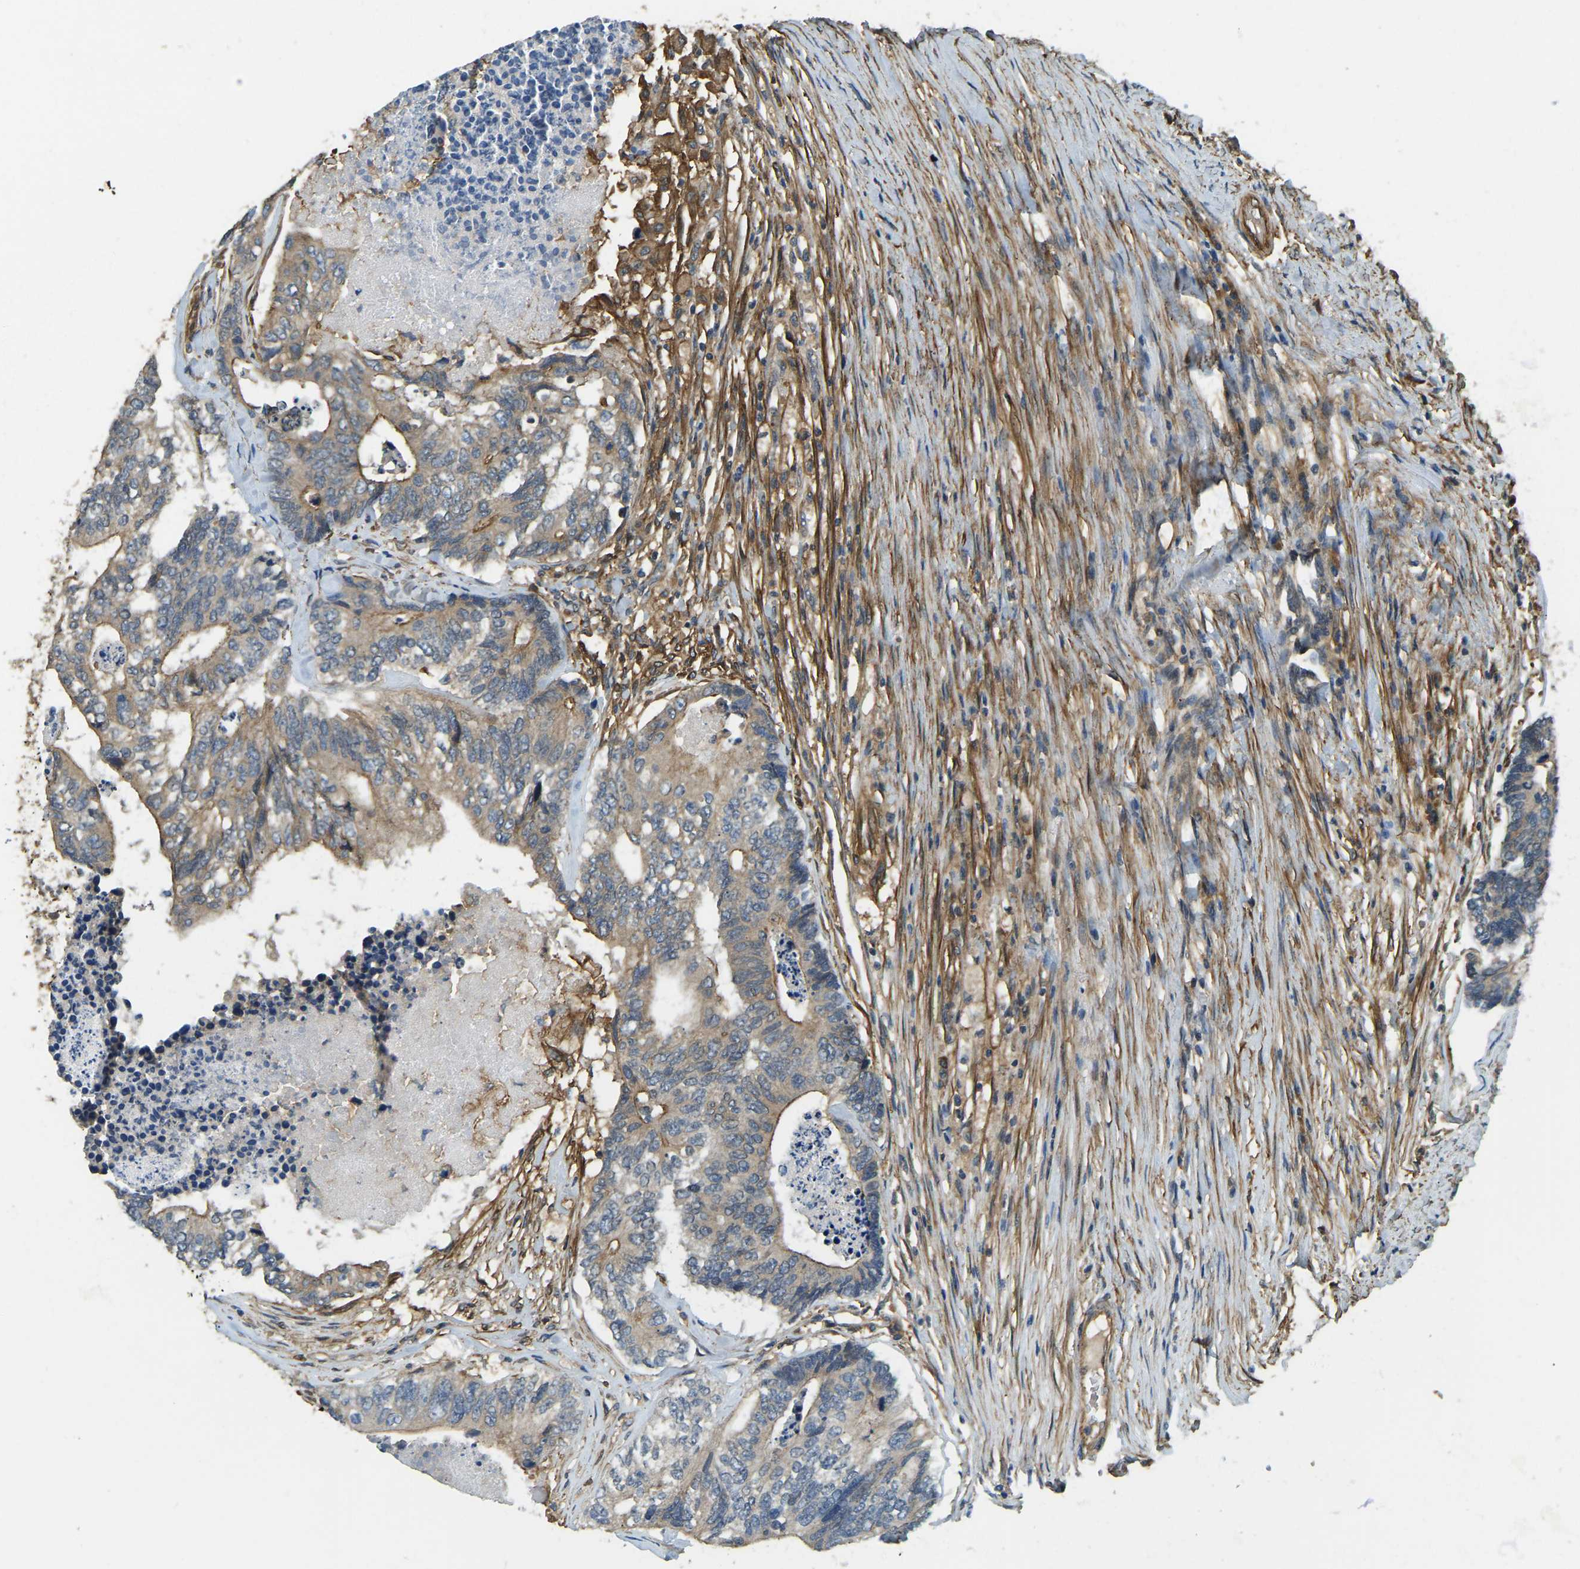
{"staining": {"intensity": "weak", "quantity": ">75%", "location": "cytoplasmic/membranous"}, "tissue": "colorectal cancer", "cell_type": "Tumor cells", "image_type": "cancer", "snomed": [{"axis": "morphology", "description": "Adenocarcinoma, NOS"}, {"axis": "topography", "description": "Colon"}], "caption": "IHC (DAB) staining of colorectal adenocarcinoma exhibits weak cytoplasmic/membranous protein staining in about >75% of tumor cells. The staining is performed using DAB (3,3'-diaminobenzidine) brown chromogen to label protein expression. The nuclei are counter-stained blue using hematoxylin.", "gene": "ERGIC1", "patient": {"sex": "female", "age": 67}}